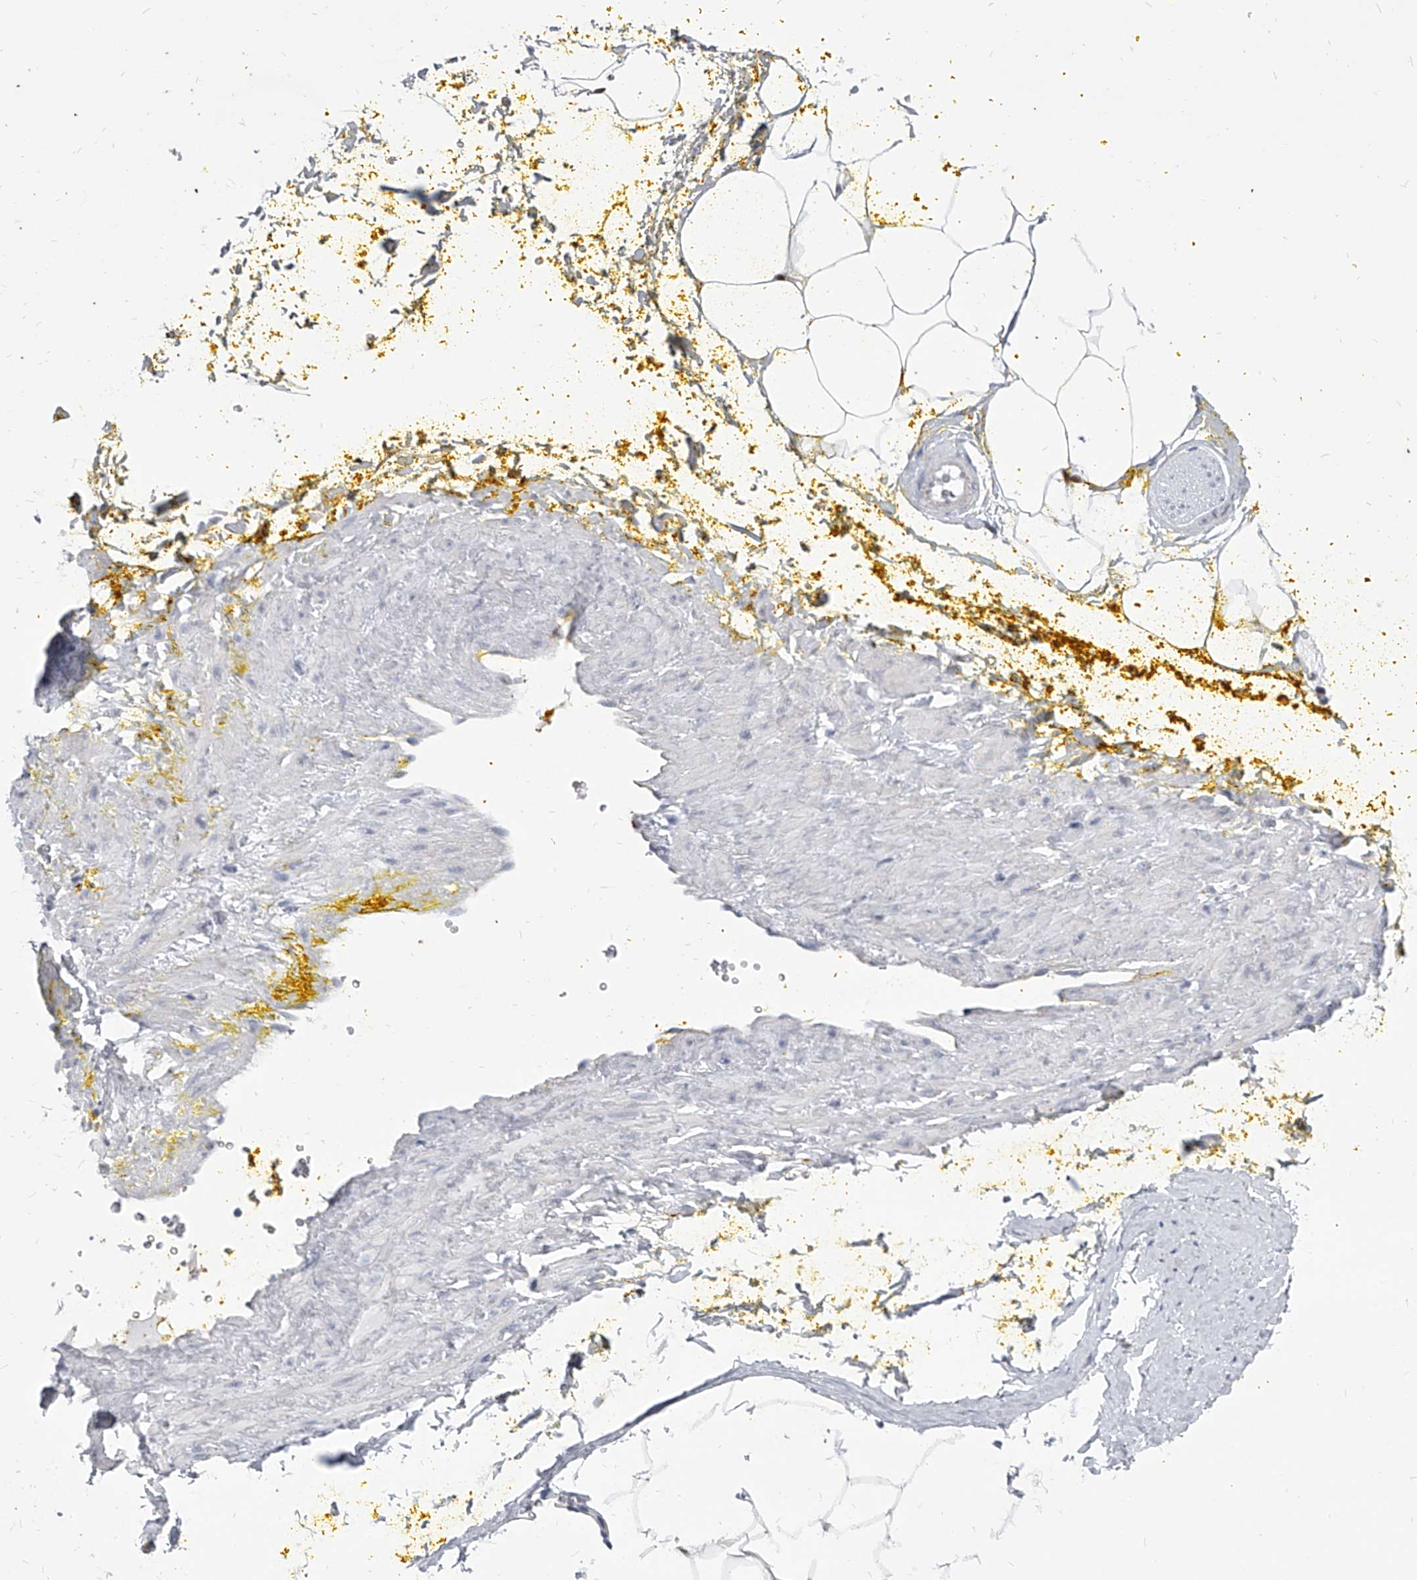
{"staining": {"intensity": "negative", "quantity": "none", "location": "none"}, "tissue": "adipose tissue", "cell_type": "Adipocytes", "image_type": "normal", "snomed": [{"axis": "morphology", "description": "Normal tissue, NOS"}, {"axis": "morphology", "description": "Adenocarcinoma, Low grade"}, {"axis": "topography", "description": "Prostate"}, {"axis": "topography", "description": "Peripheral nerve tissue"}], "caption": "Protein analysis of normal adipose tissue reveals no significant staining in adipocytes. (DAB (3,3'-diaminobenzidine) immunohistochemistry (IHC) visualized using brightfield microscopy, high magnification).", "gene": "EVA1C", "patient": {"sex": "male", "age": 63}}